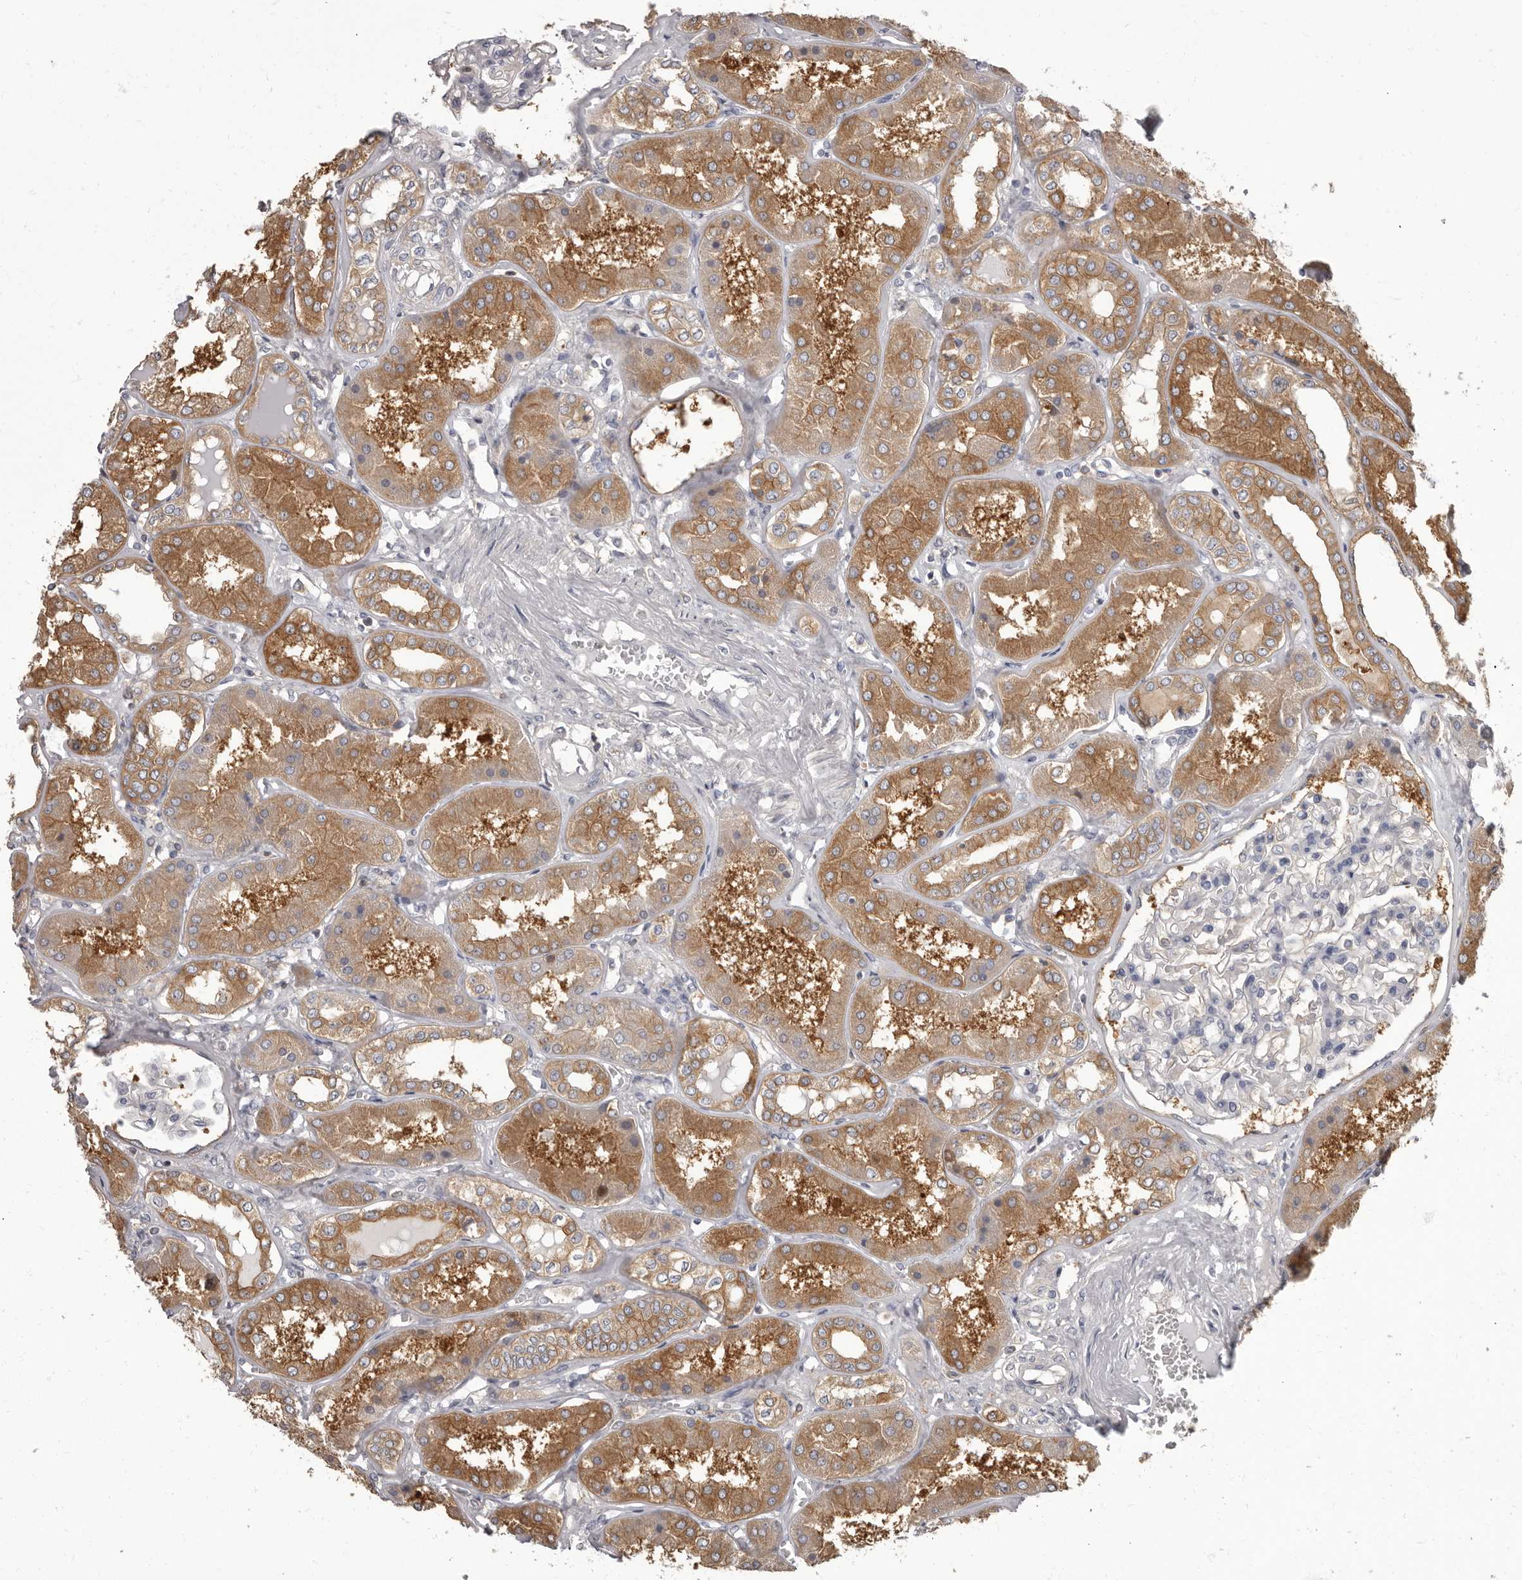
{"staining": {"intensity": "negative", "quantity": "none", "location": "none"}, "tissue": "kidney", "cell_type": "Cells in glomeruli", "image_type": "normal", "snomed": [{"axis": "morphology", "description": "Normal tissue, NOS"}, {"axis": "topography", "description": "Kidney"}], "caption": "The photomicrograph shows no significant expression in cells in glomeruli of kidney. Brightfield microscopy of IHC stained with DAB (brown) and hematoxylin (blue), captured at high magnification.", "gene": "APEH", "patient": {"sex": "female", "age": 56}}